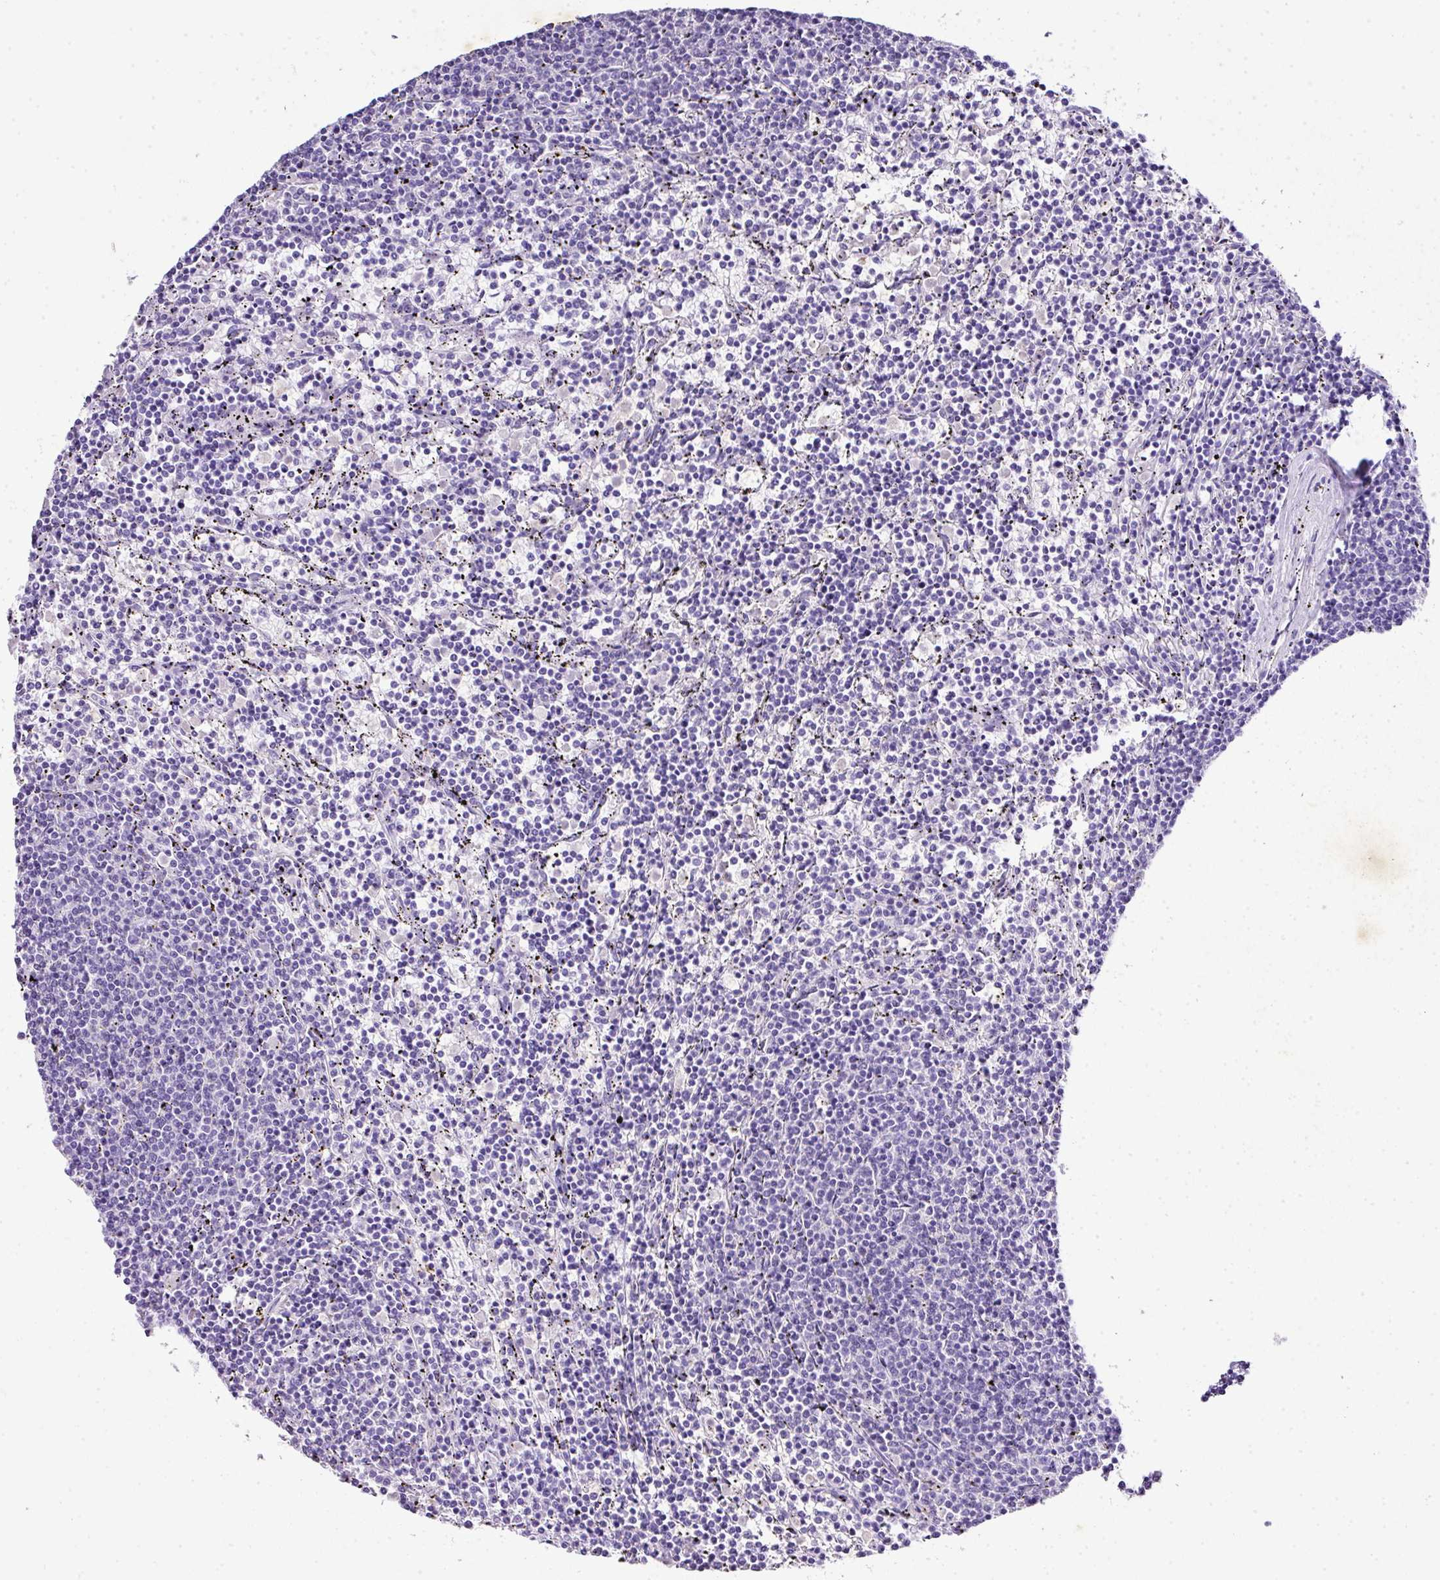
{"staining": {"intensity": "negative", "quantity": "none", "location": "none"}, "tissue": "lymphoma", "cell_type": "Tumor cells", "image_type": "cancer", "snomed": [{"axis": "morphology", "description": "Malignant lymphoma, non-Hodgkin's type, Low grade"}, {"axis": "topography", "description": "Spleen"}], "caption": "Immunohistochemical staining of human lymphoma exhibits no significant positivity in tumor cells.", "gene": "KCNJ11", "patient": {"sex": "female", "age": 50}}